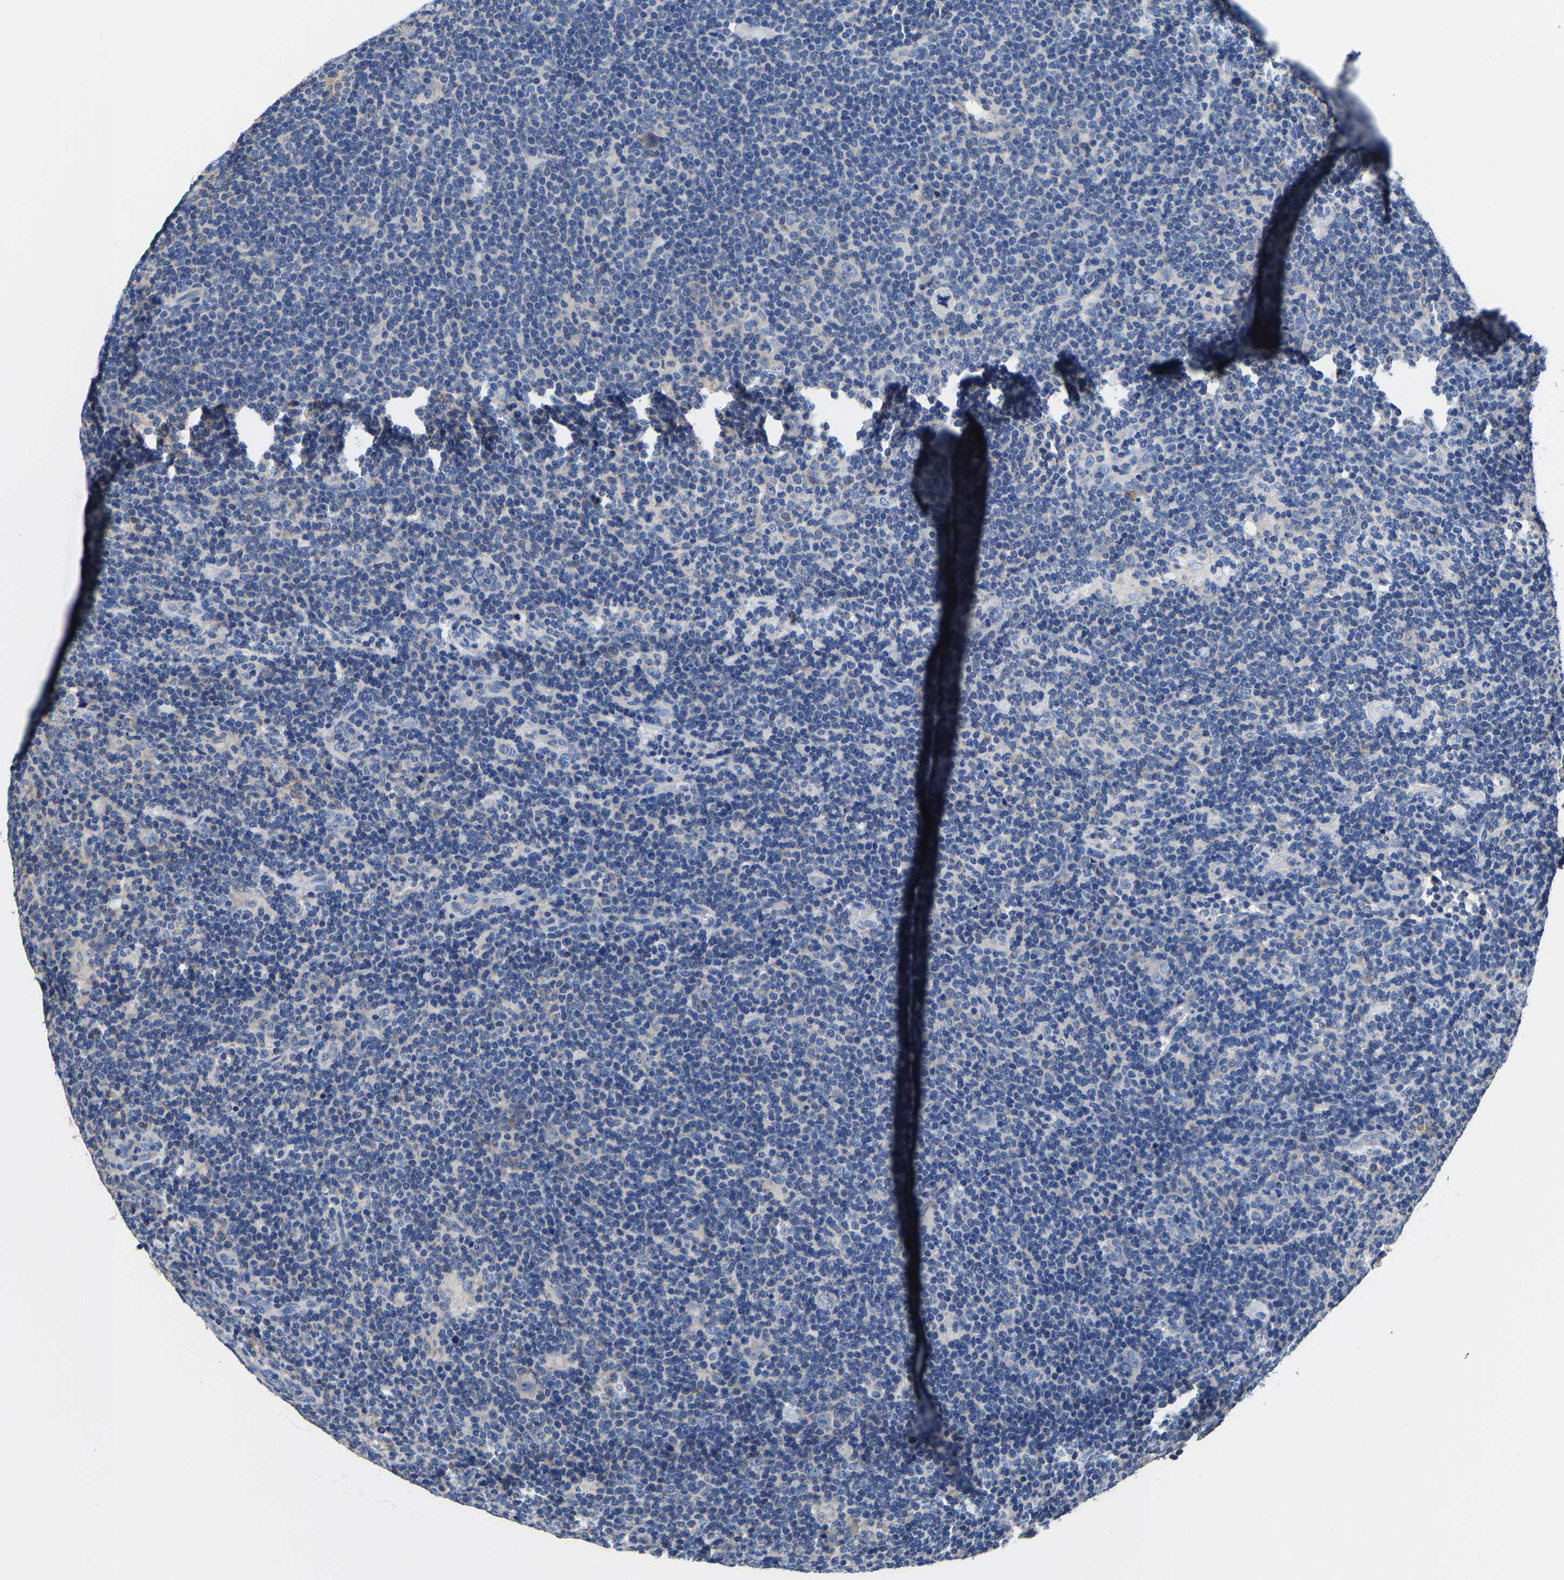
{"staining": {"intensity": "negative", "quantity": "none", "location": "none"}, "tissue": "lymphoma", "cell_type": "Tumor cells", "image_type": "cancer", "snomed": [{"axis": "morphology", "description": "Hodgkin's disease, NOS"}, {"axis": "topography", "description": "Lymph node"}], "caption": "Immunohistochemistry histopathology image of neoplastic tissue: lymphoma stained with DAB shows no significant protein expression in tumor cells.", "gene": "SRPK2", "patient": {"sex": "female", "age": 57}}